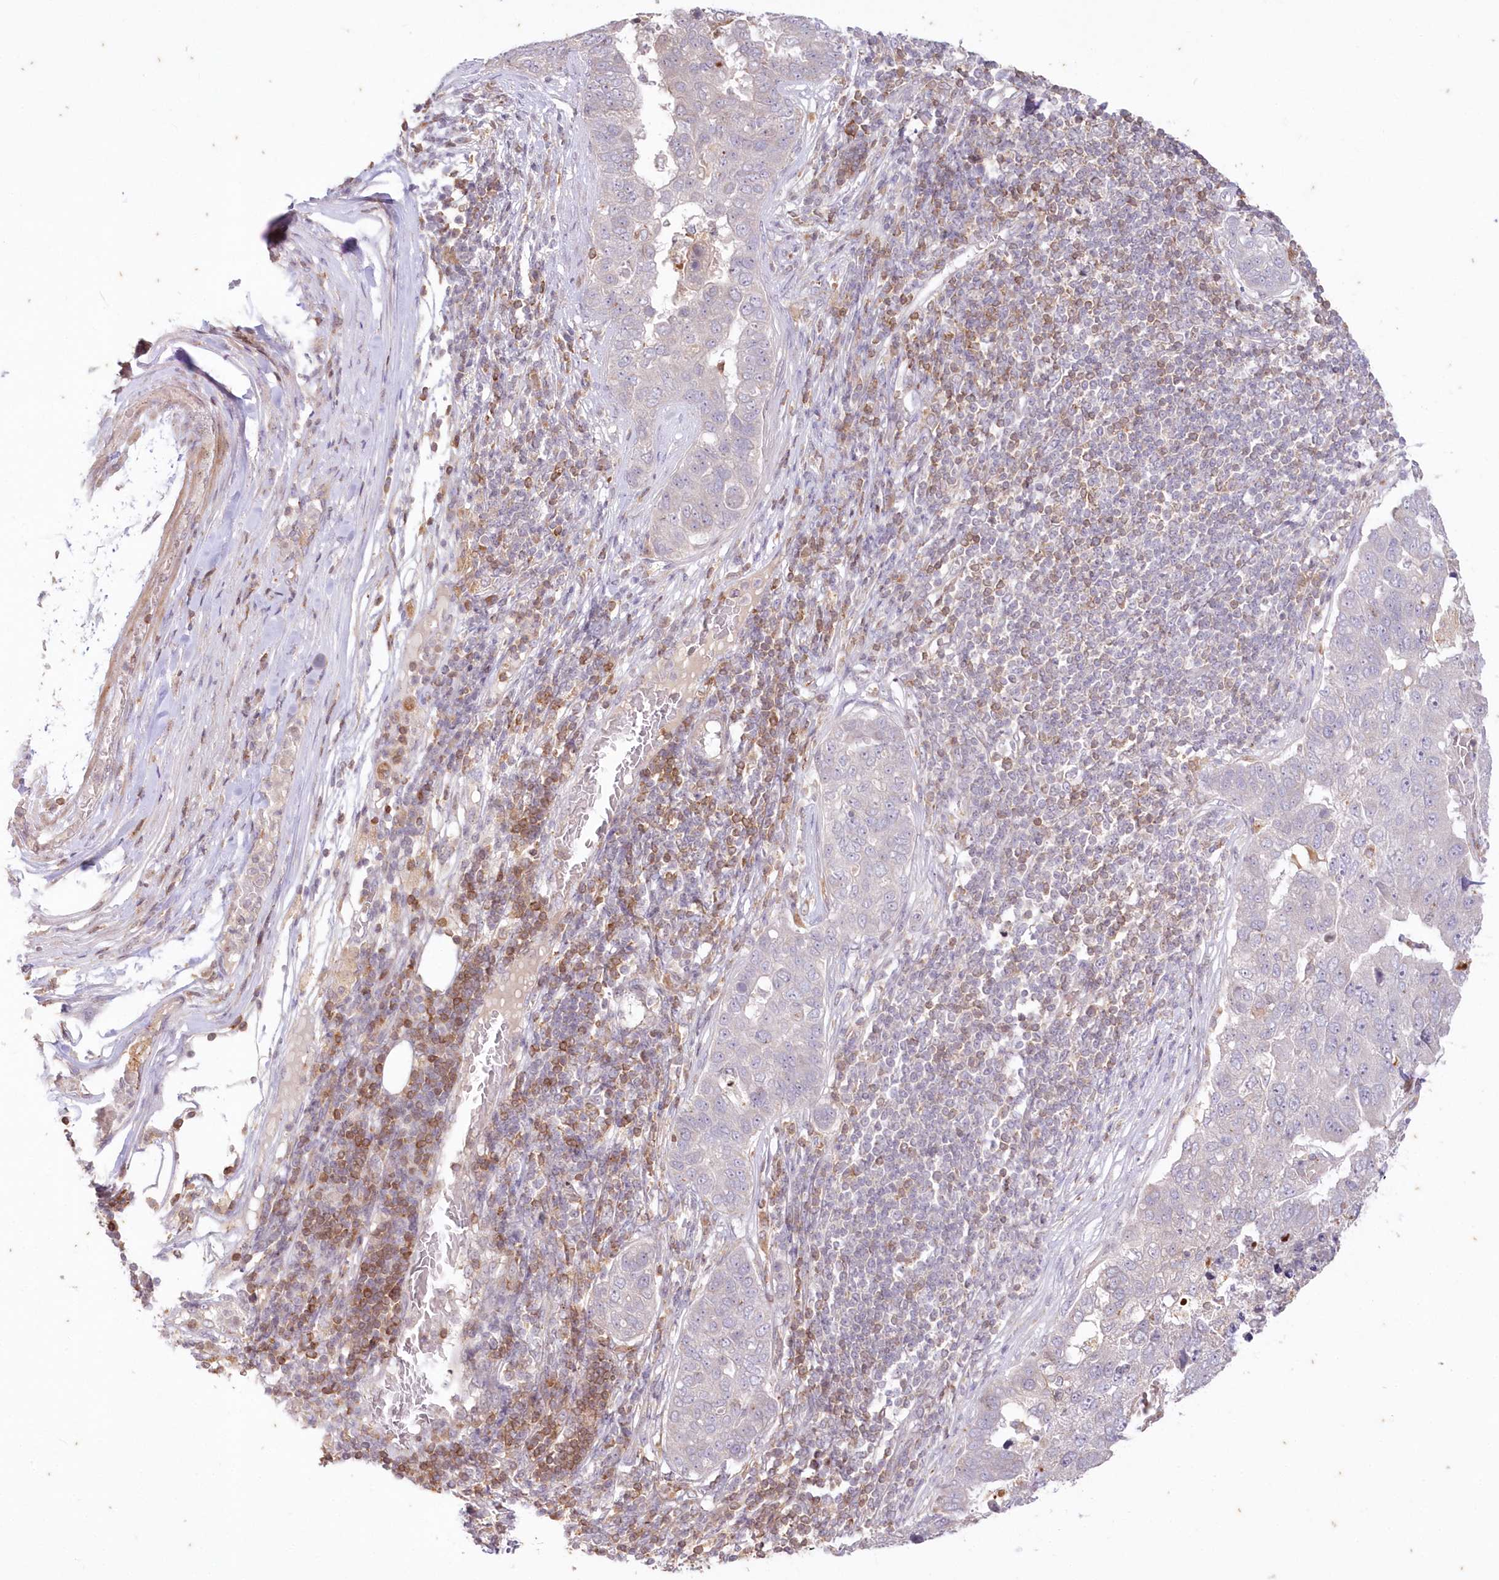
{"staining": {"intensity": "negative", "quantity": "none", "location": "none"}, "tissue": "pancreatic cancer", "cell_type": "Tumor cells", "image_type": "cancer", "snomed": [{"axis": "morphology", "description": "Adenocarcinoma, NOS"}, {"axis": "topography", "description": "Pancreas"}], "caption": "Tumor cells show no significant expression in pancreatic cancer.", "gene": "MTMR3", "patient": {"sex": "female", "age": 61}}